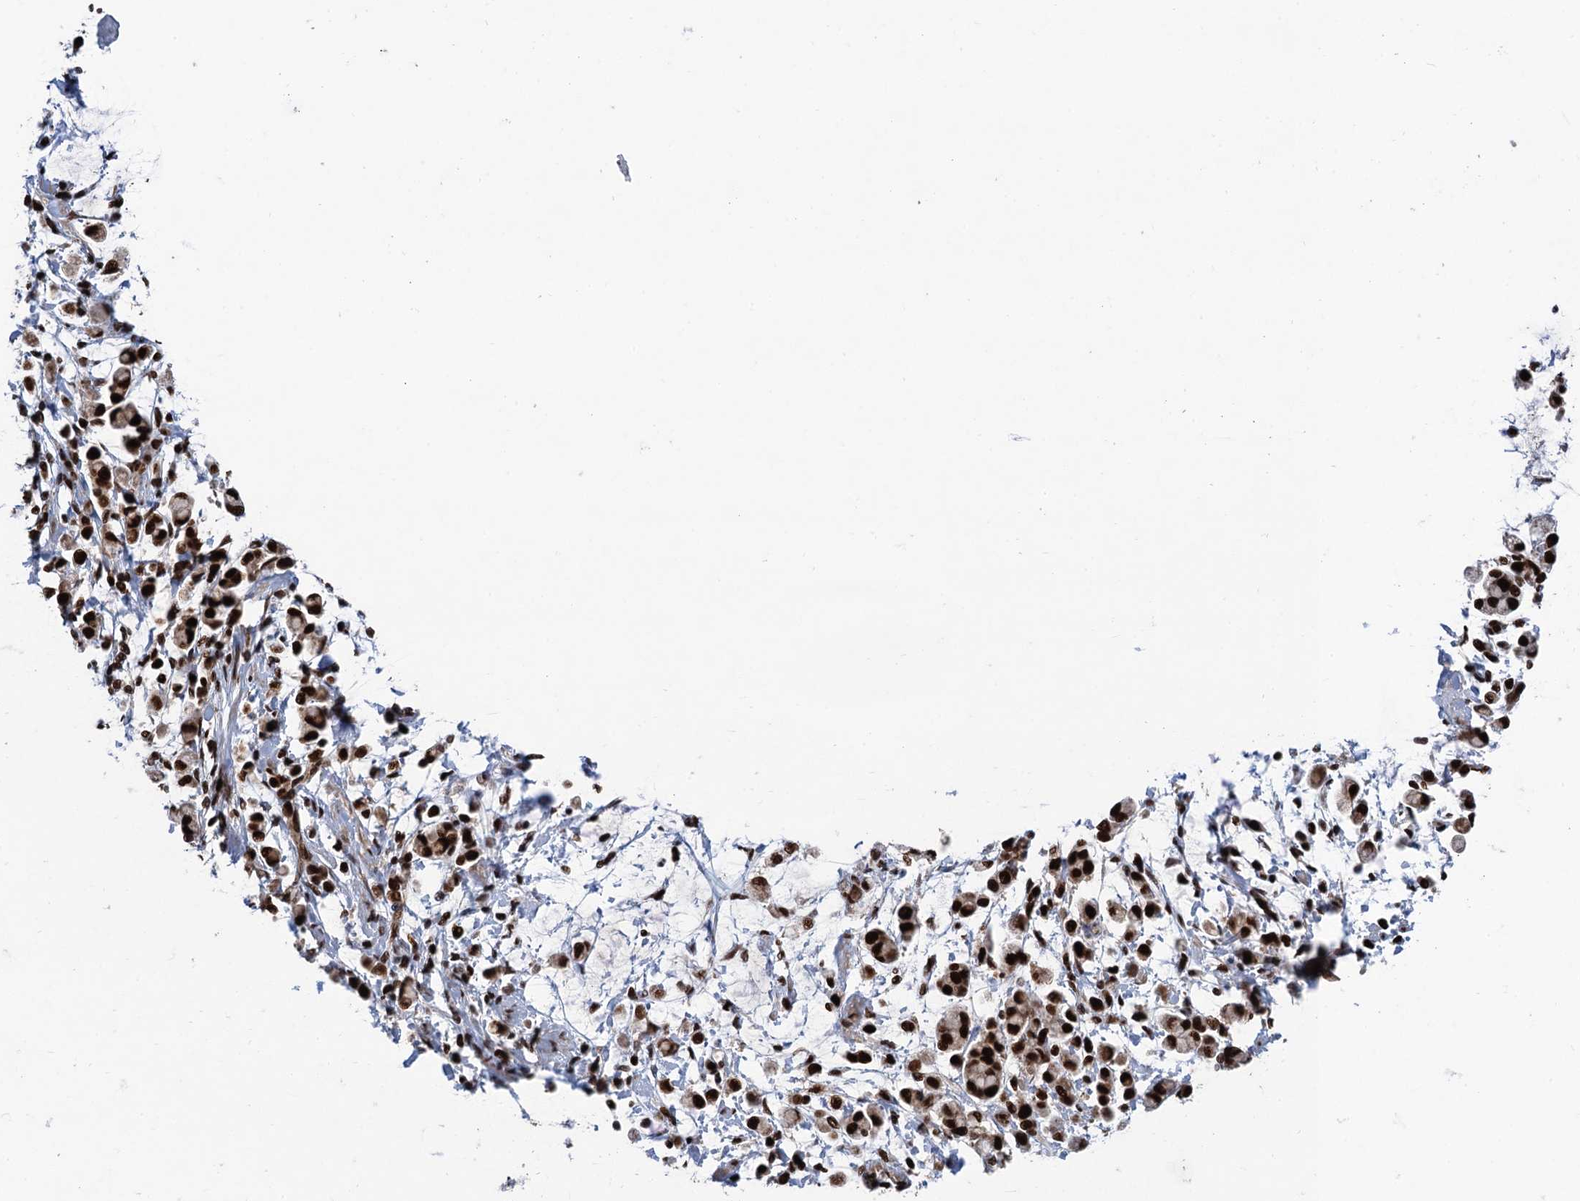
{"staining": {"intensity": "strong", "quantity": ">75%", "location": "nuclear"}, "tissue": "stomach cancer", "cell_type": "Tumor cells", "image_type": "cancer", "snomed": [{"axis": "morphology", "description": "Adenocarcinoma, NOS"}, {"axis": "topography", "description": "Stomach"}], "caption": "Immunohistochemical staining of human stomach cancer (adenocarcinoma) exhibits high levels of strong nuclear expression in about >75% of tumor cells.", "gene": "PPP4R1", "patient": {"sex": "female", "age": 60}}